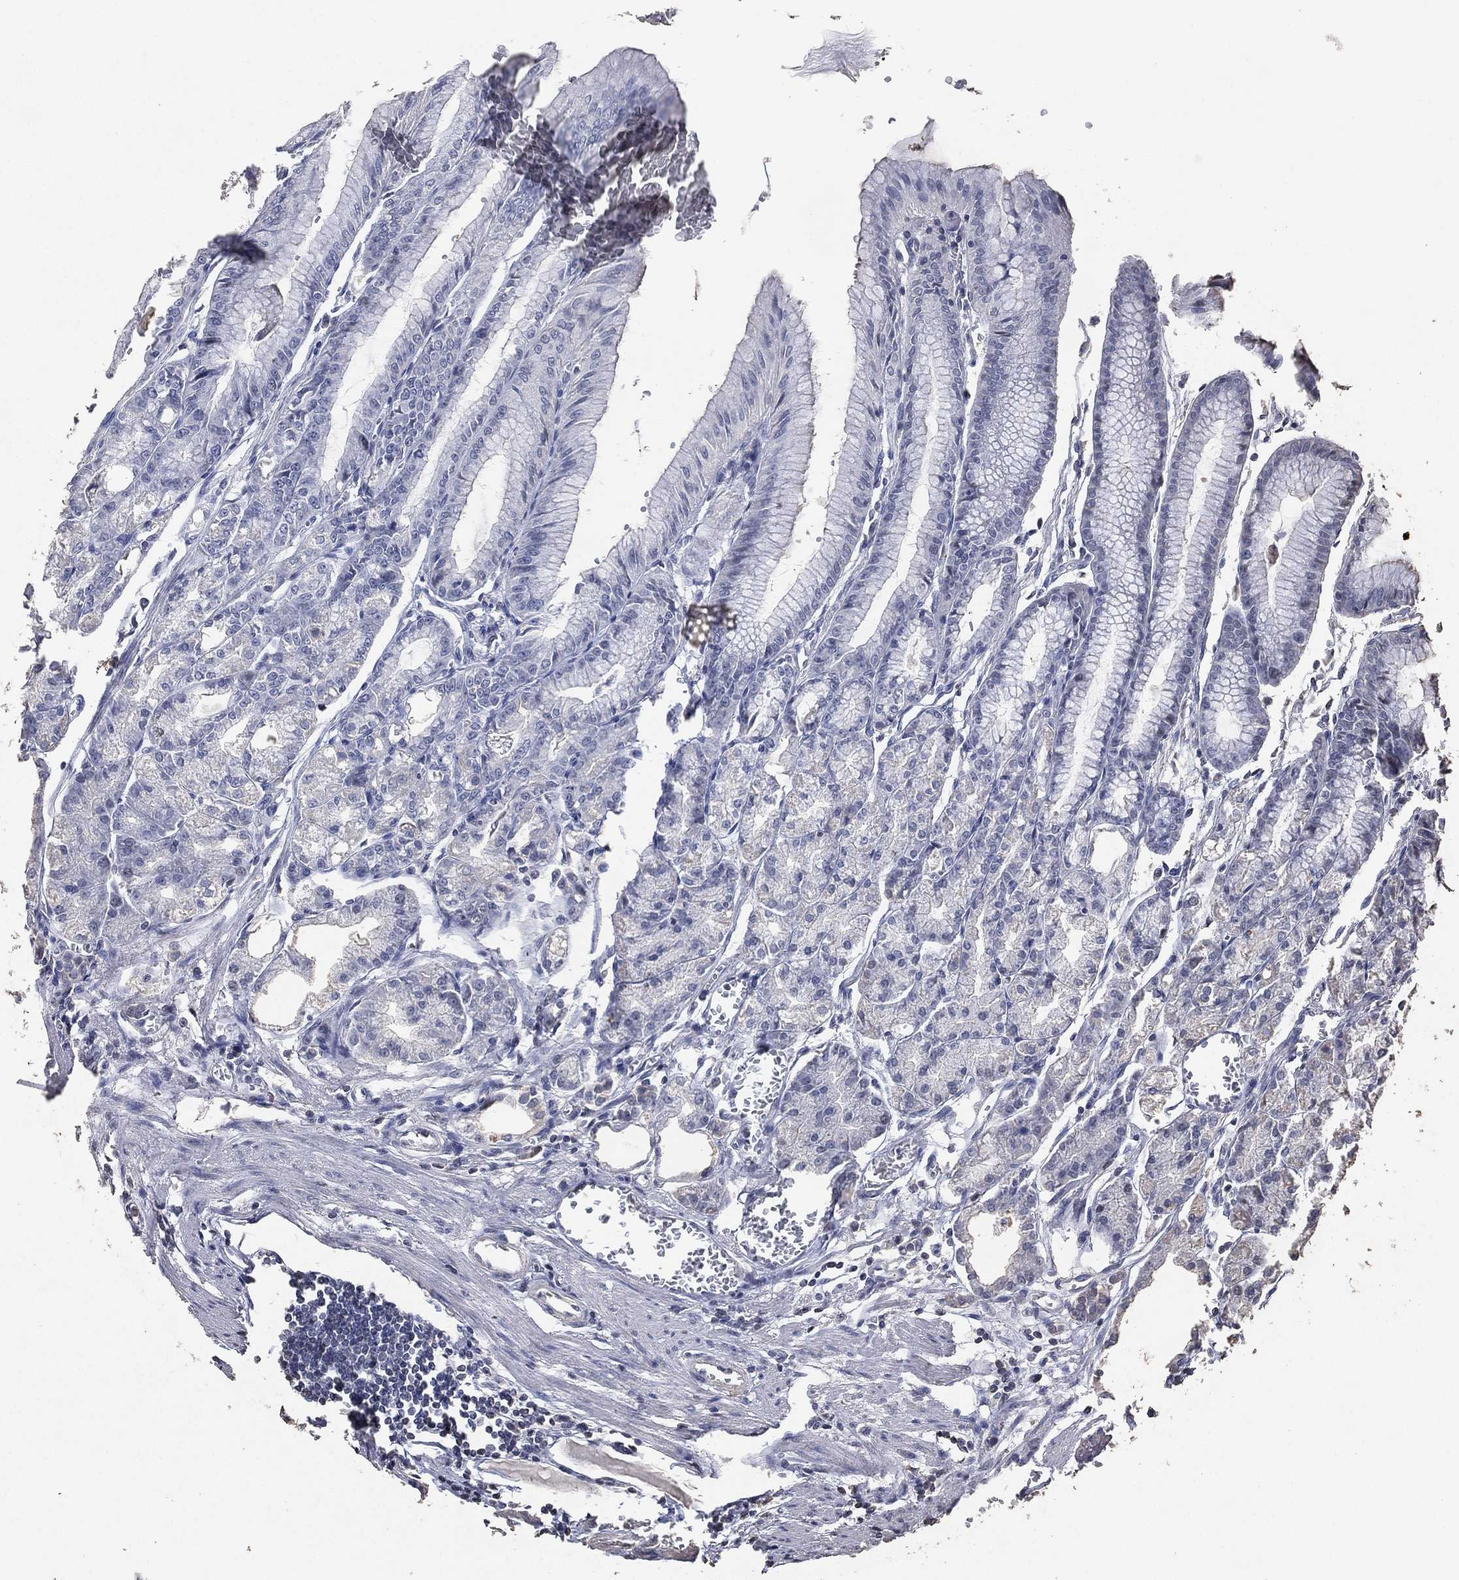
{"staining": {"intensity": "negative", "quantity": "none", "location": "none"}, "tissue": "stomach", "cell_type": "Glandular cells", "image_type": "normal", "snomed": [{"axis": "morphology", "description": "Normal tissue, NOS"}, {"axis": "topography", "description": "Stomach, lower"}], "caption": "Immunohistochemistry micrograph of unremarkable stomach: stomach stained with DAB (3,3'-diaminobenzidine) shows no significant protein staining in glandular cells. (DAB (3,3'-diaminobenzidine) immunohistochemistry (IHC), high magnification).", "gene": "ADPRHL1", "patient": {"sex": "male", "age": 71}}